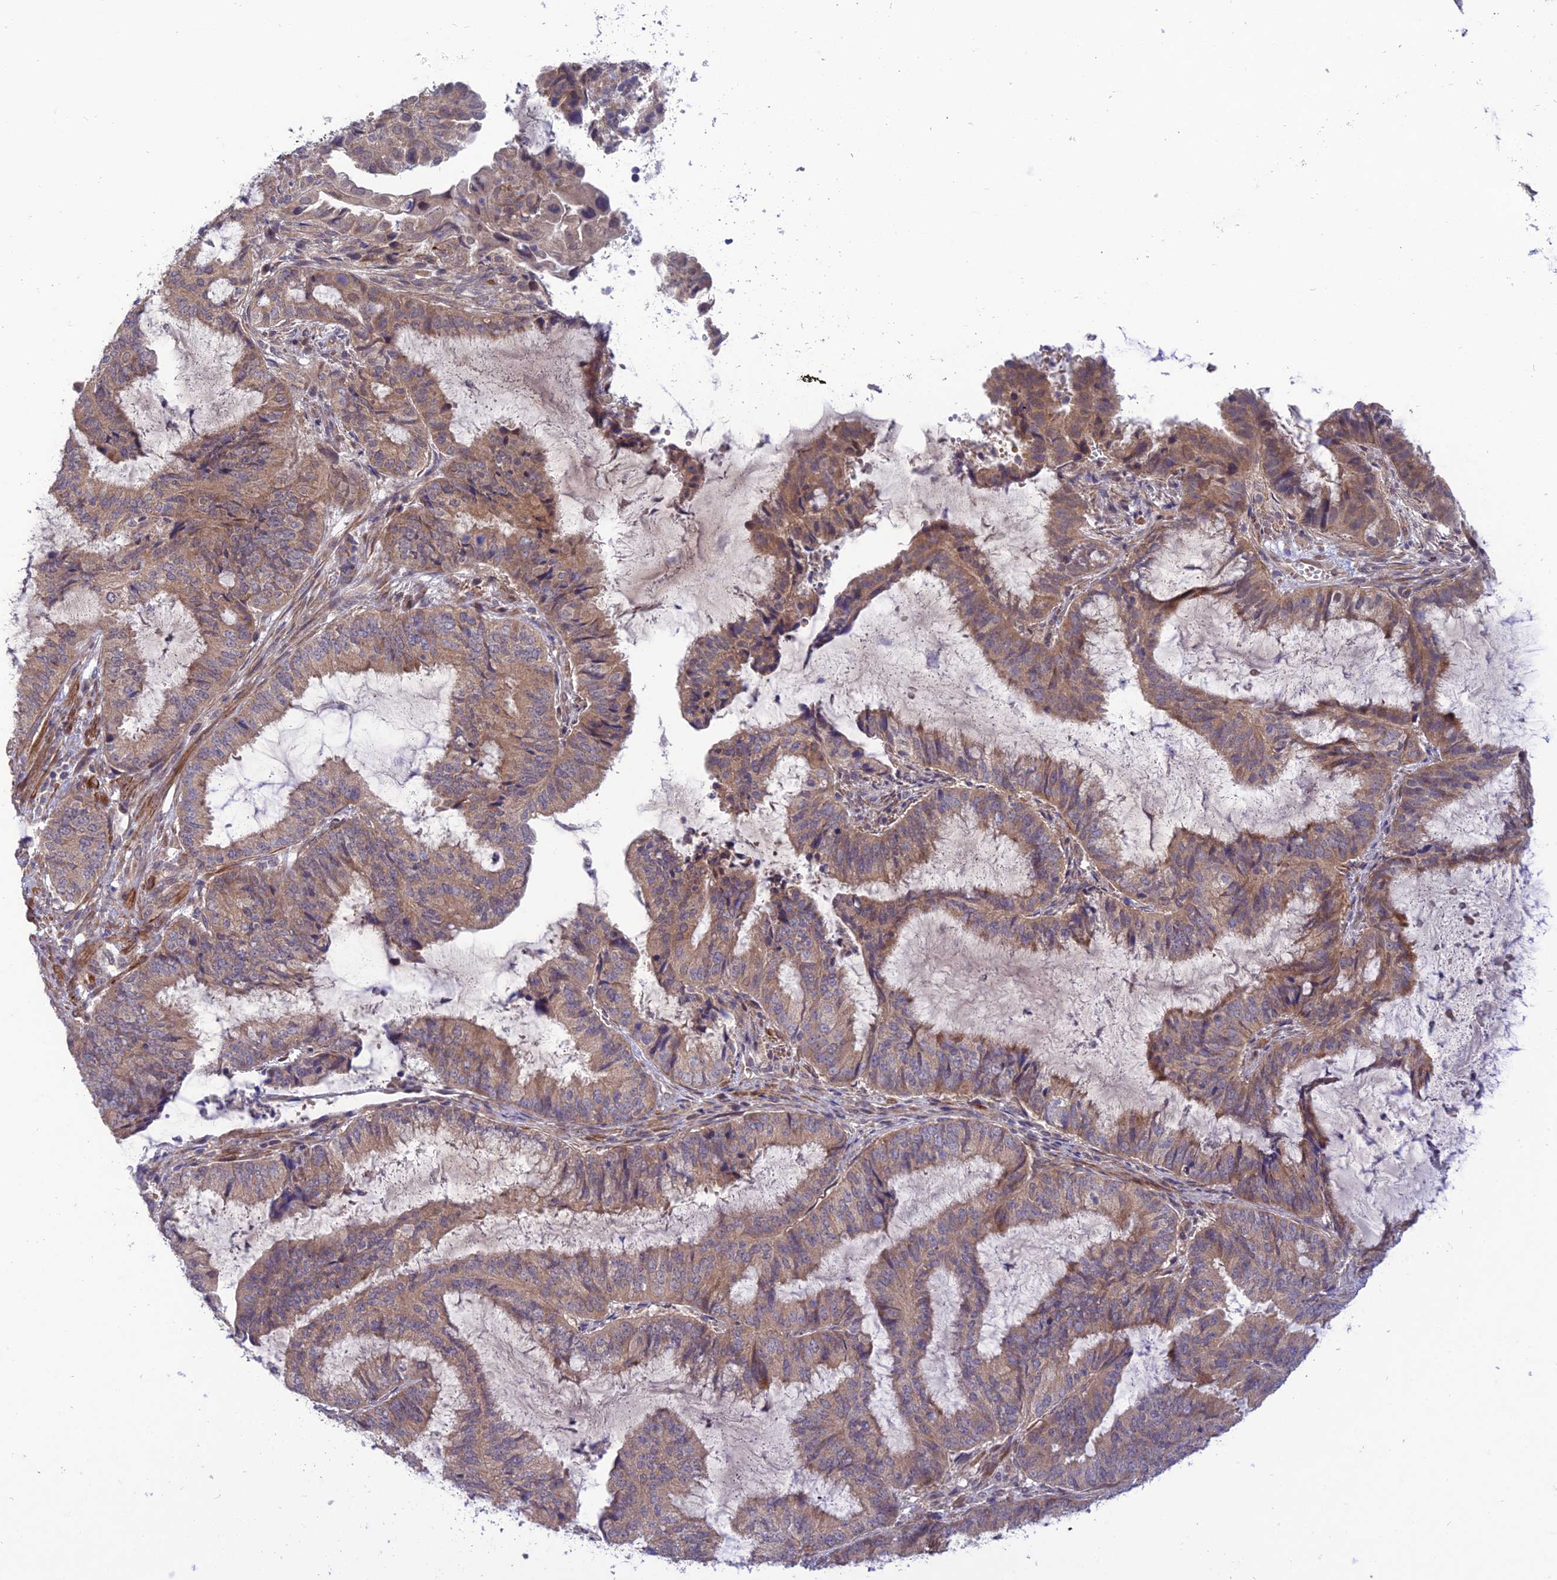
{"staining": {"intensity": "weak", "quantity": ">75%", "location": "cytoplasmic/membranous"}, "tissue": "endometrial cancer", "cell_type": "Tumor cells", "image_type": "cancer", "snomed": [{"axis": "morphology", "description": "Adenocarcinoma, NOS"}, {"axis": "topography", "description": "Endometrium"}], "caption": "An immunohistochemistry (IHC) photomicrograph of tumor tissue is shown. Protein staining in brown shows weak cytoplasmic/membranous positivity in endometrial adenocarcinoma within tumor cells. Nuclei are stained in blue.", "gene": "UROS", "patient": {"sex": "female", "age": 51}}